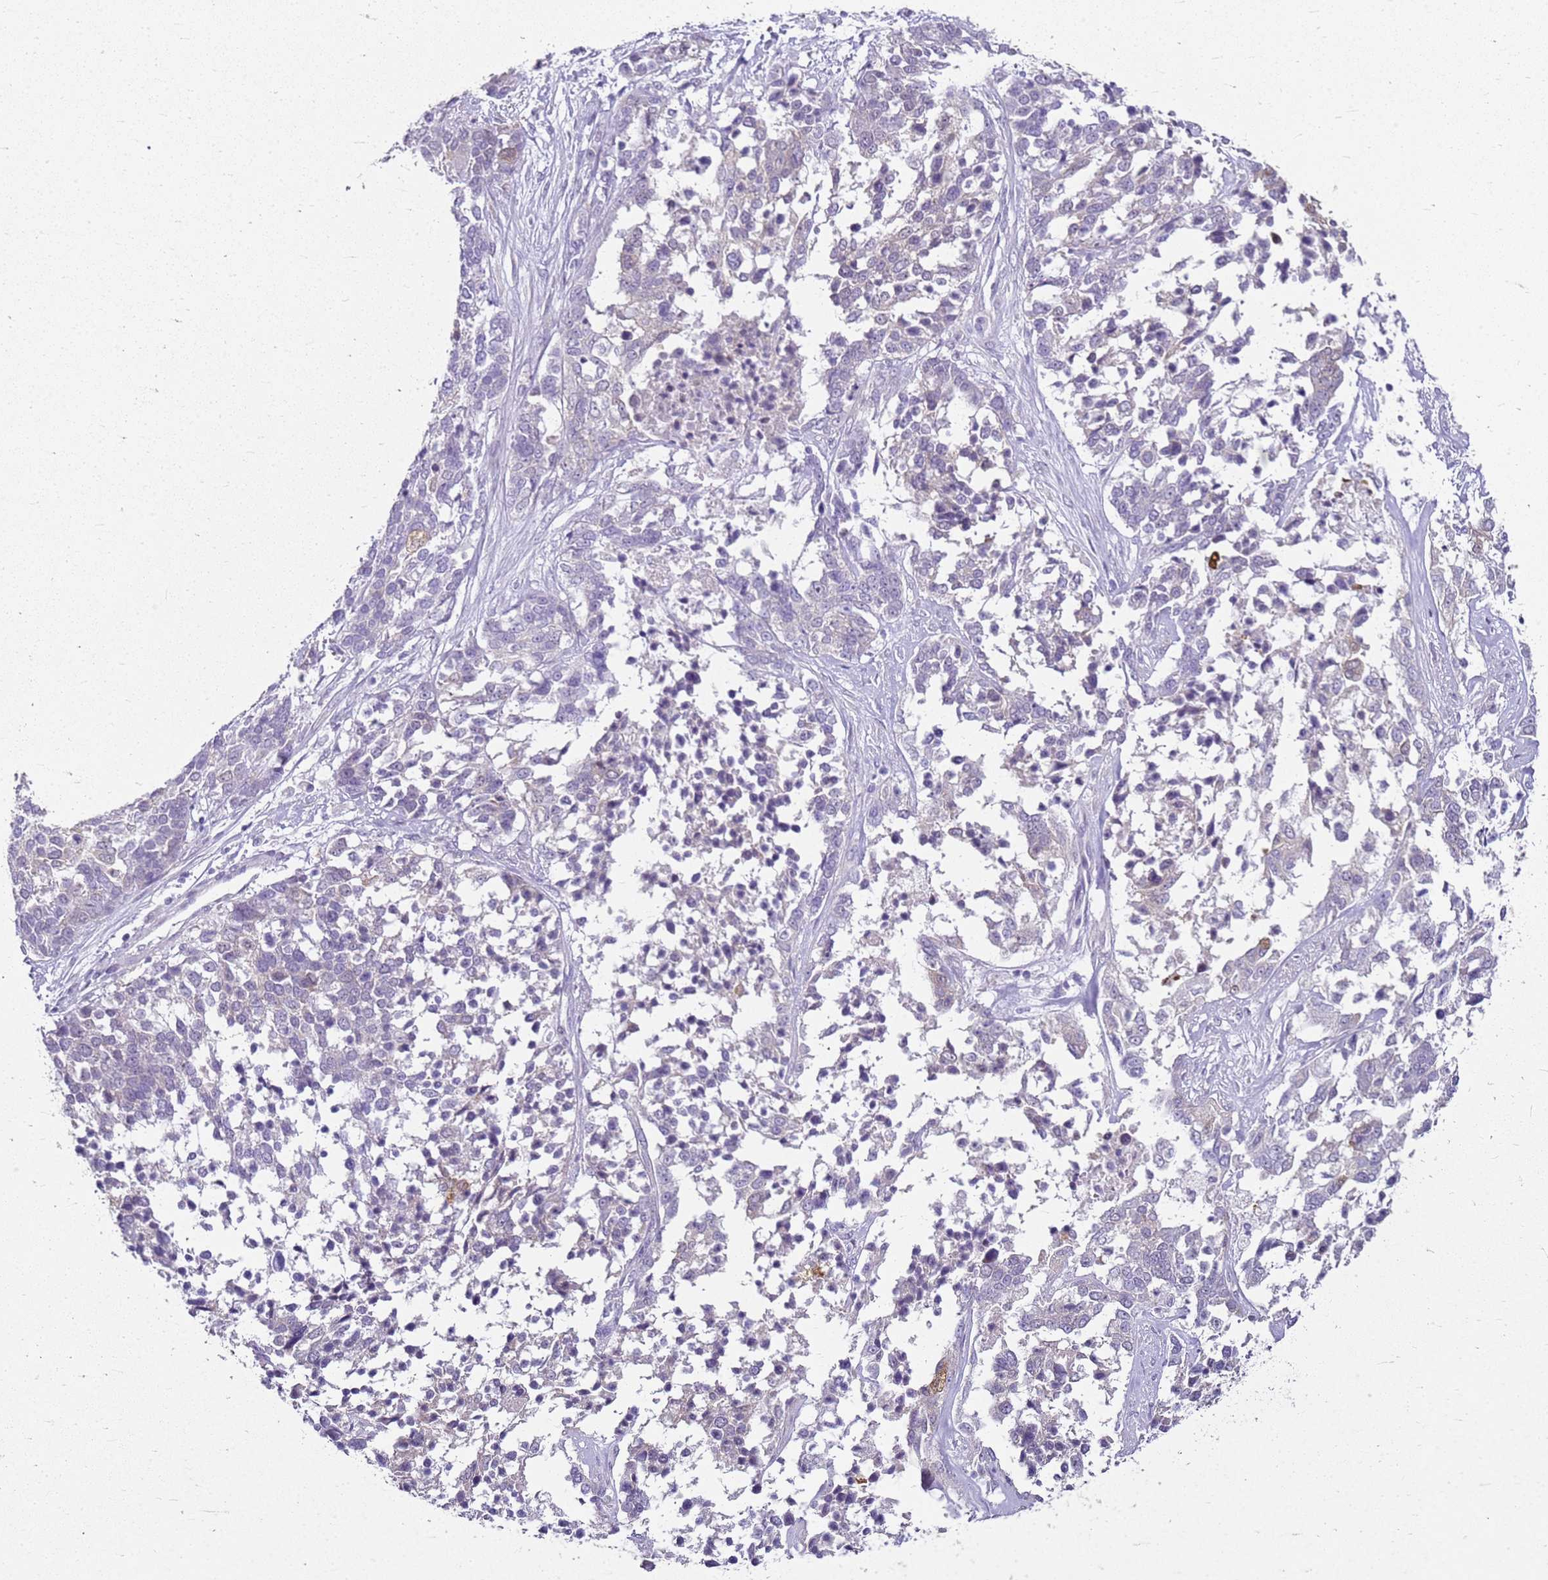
{"staining": {"intensity": "weak", "quantity": "<25%", "location": "cytoplasmic/membranous"}, "tissue": "ovarian cancer", "cell_type": "Tumor cells", "image_type": "cancer", "snomed": [{"axis": "morphology", "description": "Cystadenocarcinoma, serous, NOS"}, {"axis": "topography", "description": "Ovary"}], "caption": "DAB (3,3'-diaminobenzidine) immunohistochemical staining of human ovarian serous cystadenocarcinoma reveals no significant positivity in tumor cells.", "gene": "HSPB1", "patient": {"sex": "female", "age": 44}}